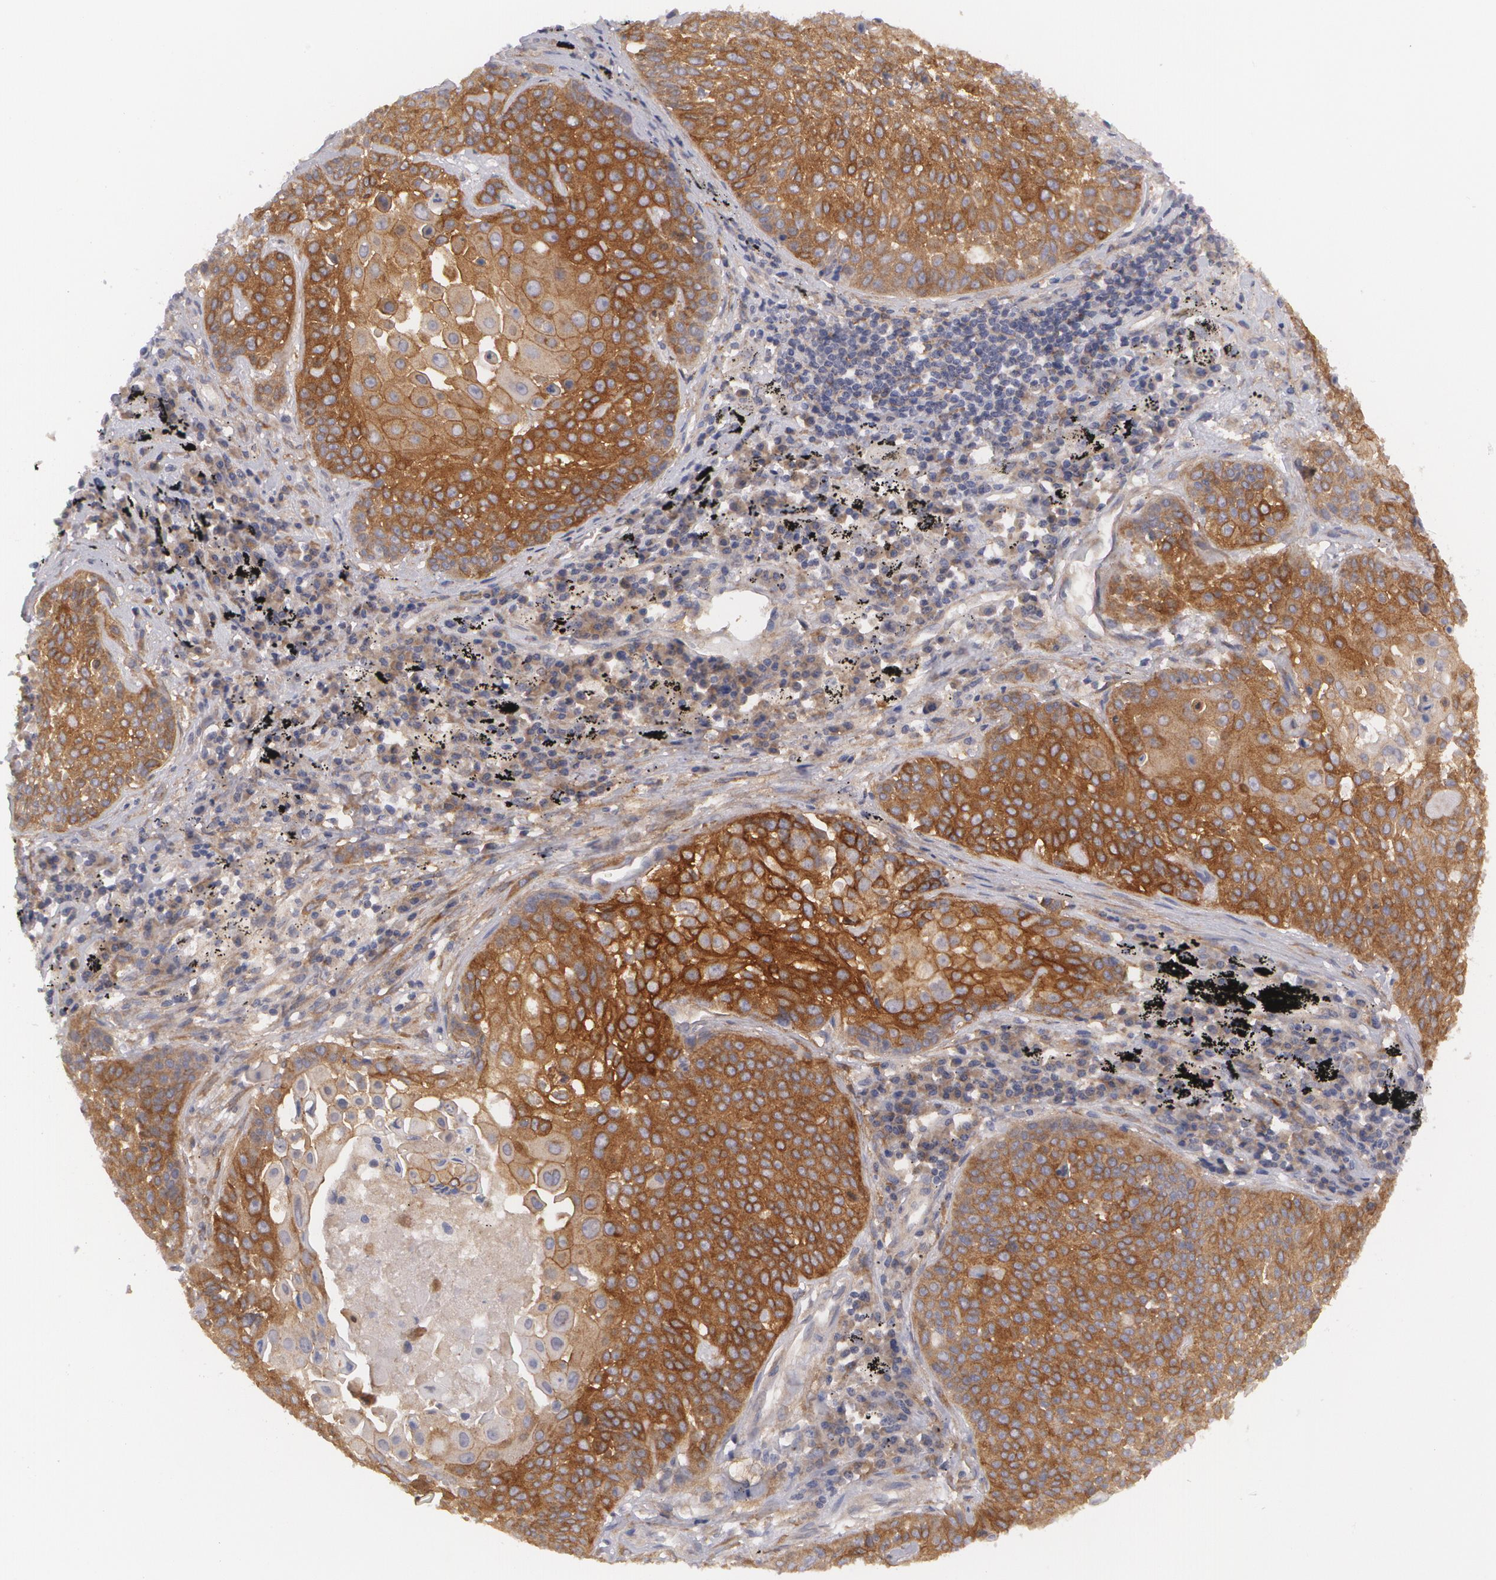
{"staining": {"intensity": "strong", "quantity": ">75%", "location": "cytoplasmic/membranous"}, "tissue": "lung cancer", "cell_type": "Tumor cells", "image_type": "cancer", "snomed": [{"axis": "morphology", "description": "Adenocarcinoma, NOS"}, {"axis": "topography", "description": "Lung"}], "caption": "Adenocarcinoma (lung) tissue displays strong cytoplasmic/membranous expression in about >75% of tumor cells, visualized by immunohistochemistry.", "gene": "CASK", "patient": {"sex": "male", "age": 60}}